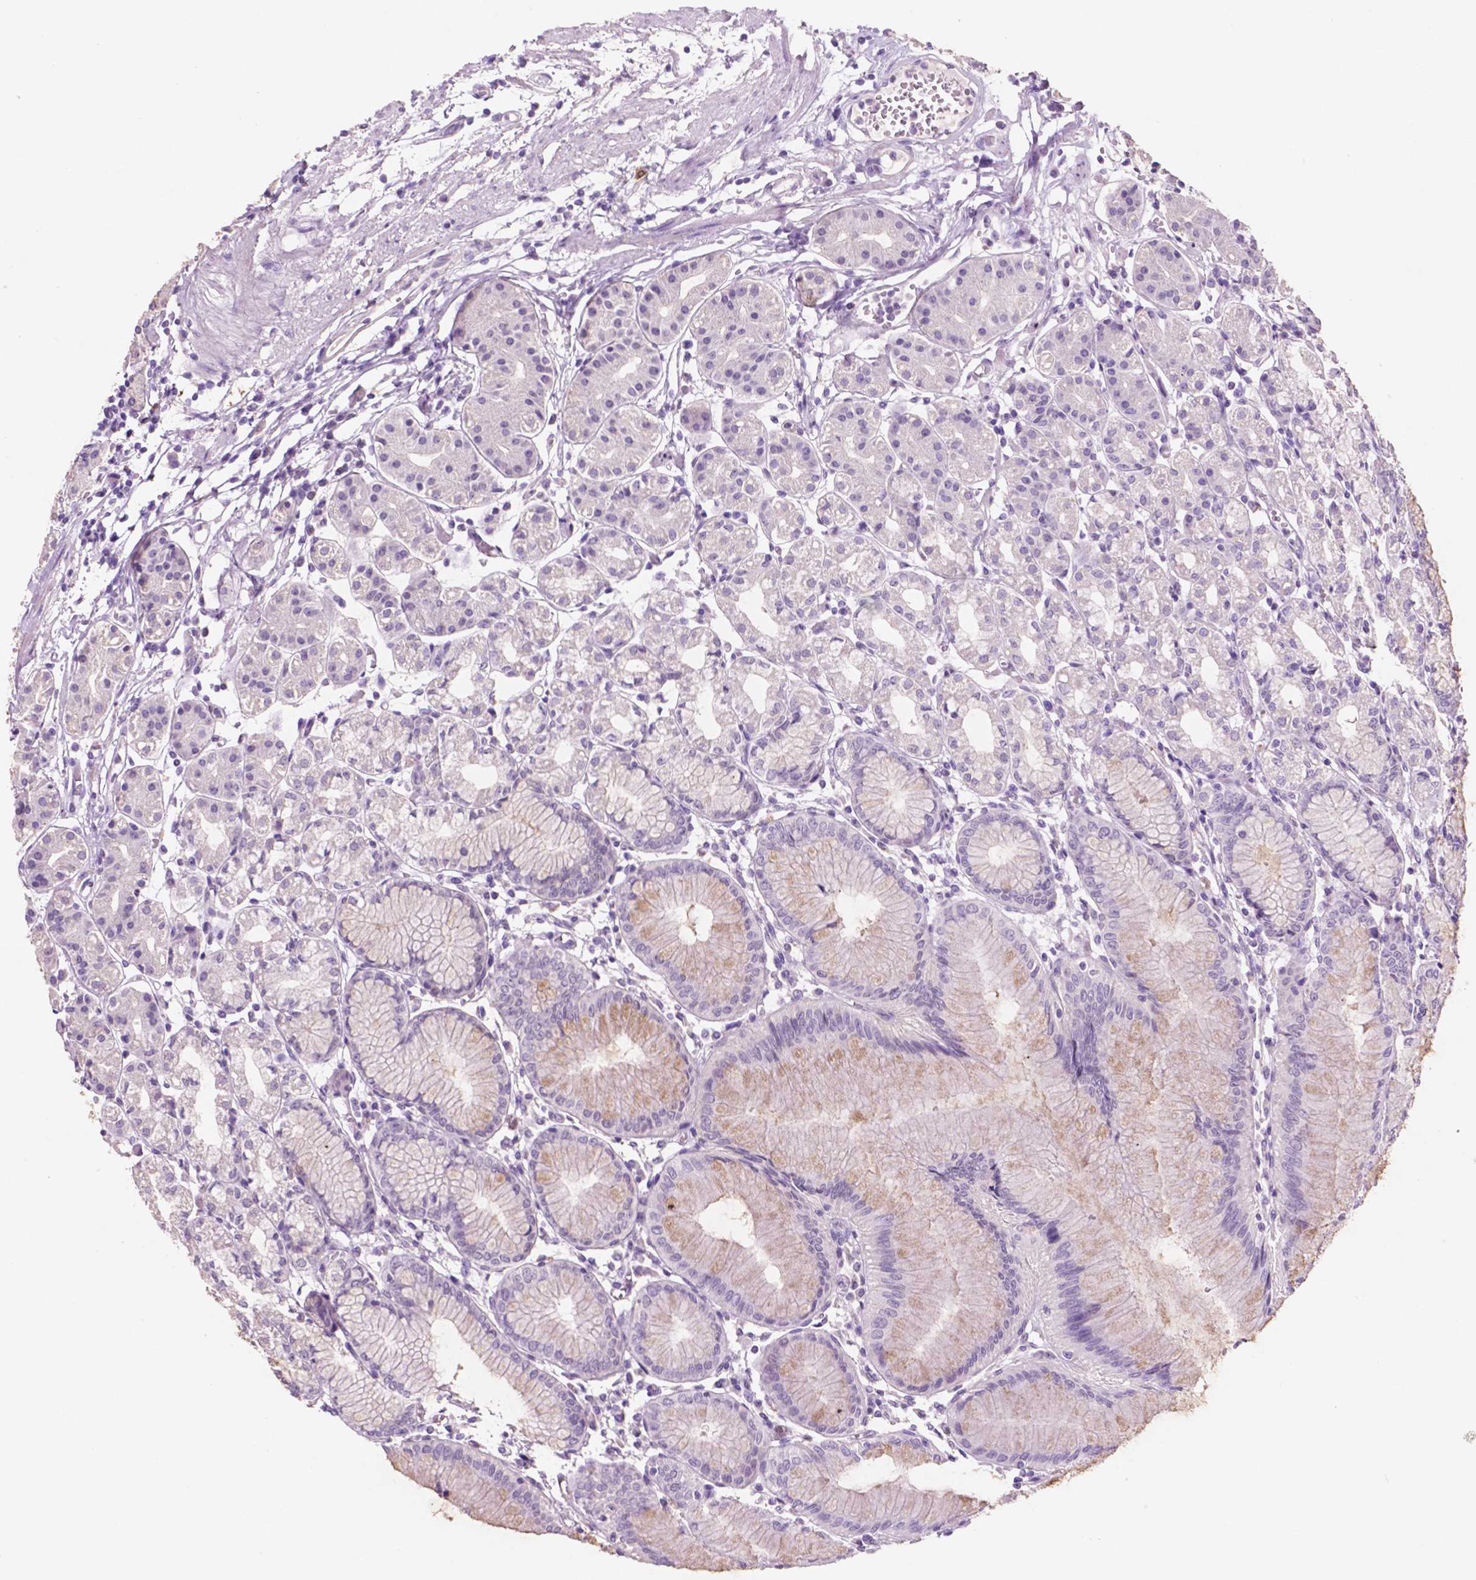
{"staining": {"intensity": "negative", "quantity": "none", "location": "none"}, "tissue": "stomach", "cell_type": "Glandular cells", "image_type": "normal", "snomed": [{"axis": "morphology", "description": "Normal tissue, NOS"}, {"axis": "topography", "description": "Skeletal muscle"}, {"axis": "topography", "description": "Stomach"}], "caption": "High magnification brightfield microscopy of benign stomach stained with DAB (brown) and counterstained with hematoxylin (blue): glandular cells show no significant positivity. (DAB immunohistochemistry, high magnification).", "gene": "IDO1", "patient": {"sex": "female", "age": 57}}